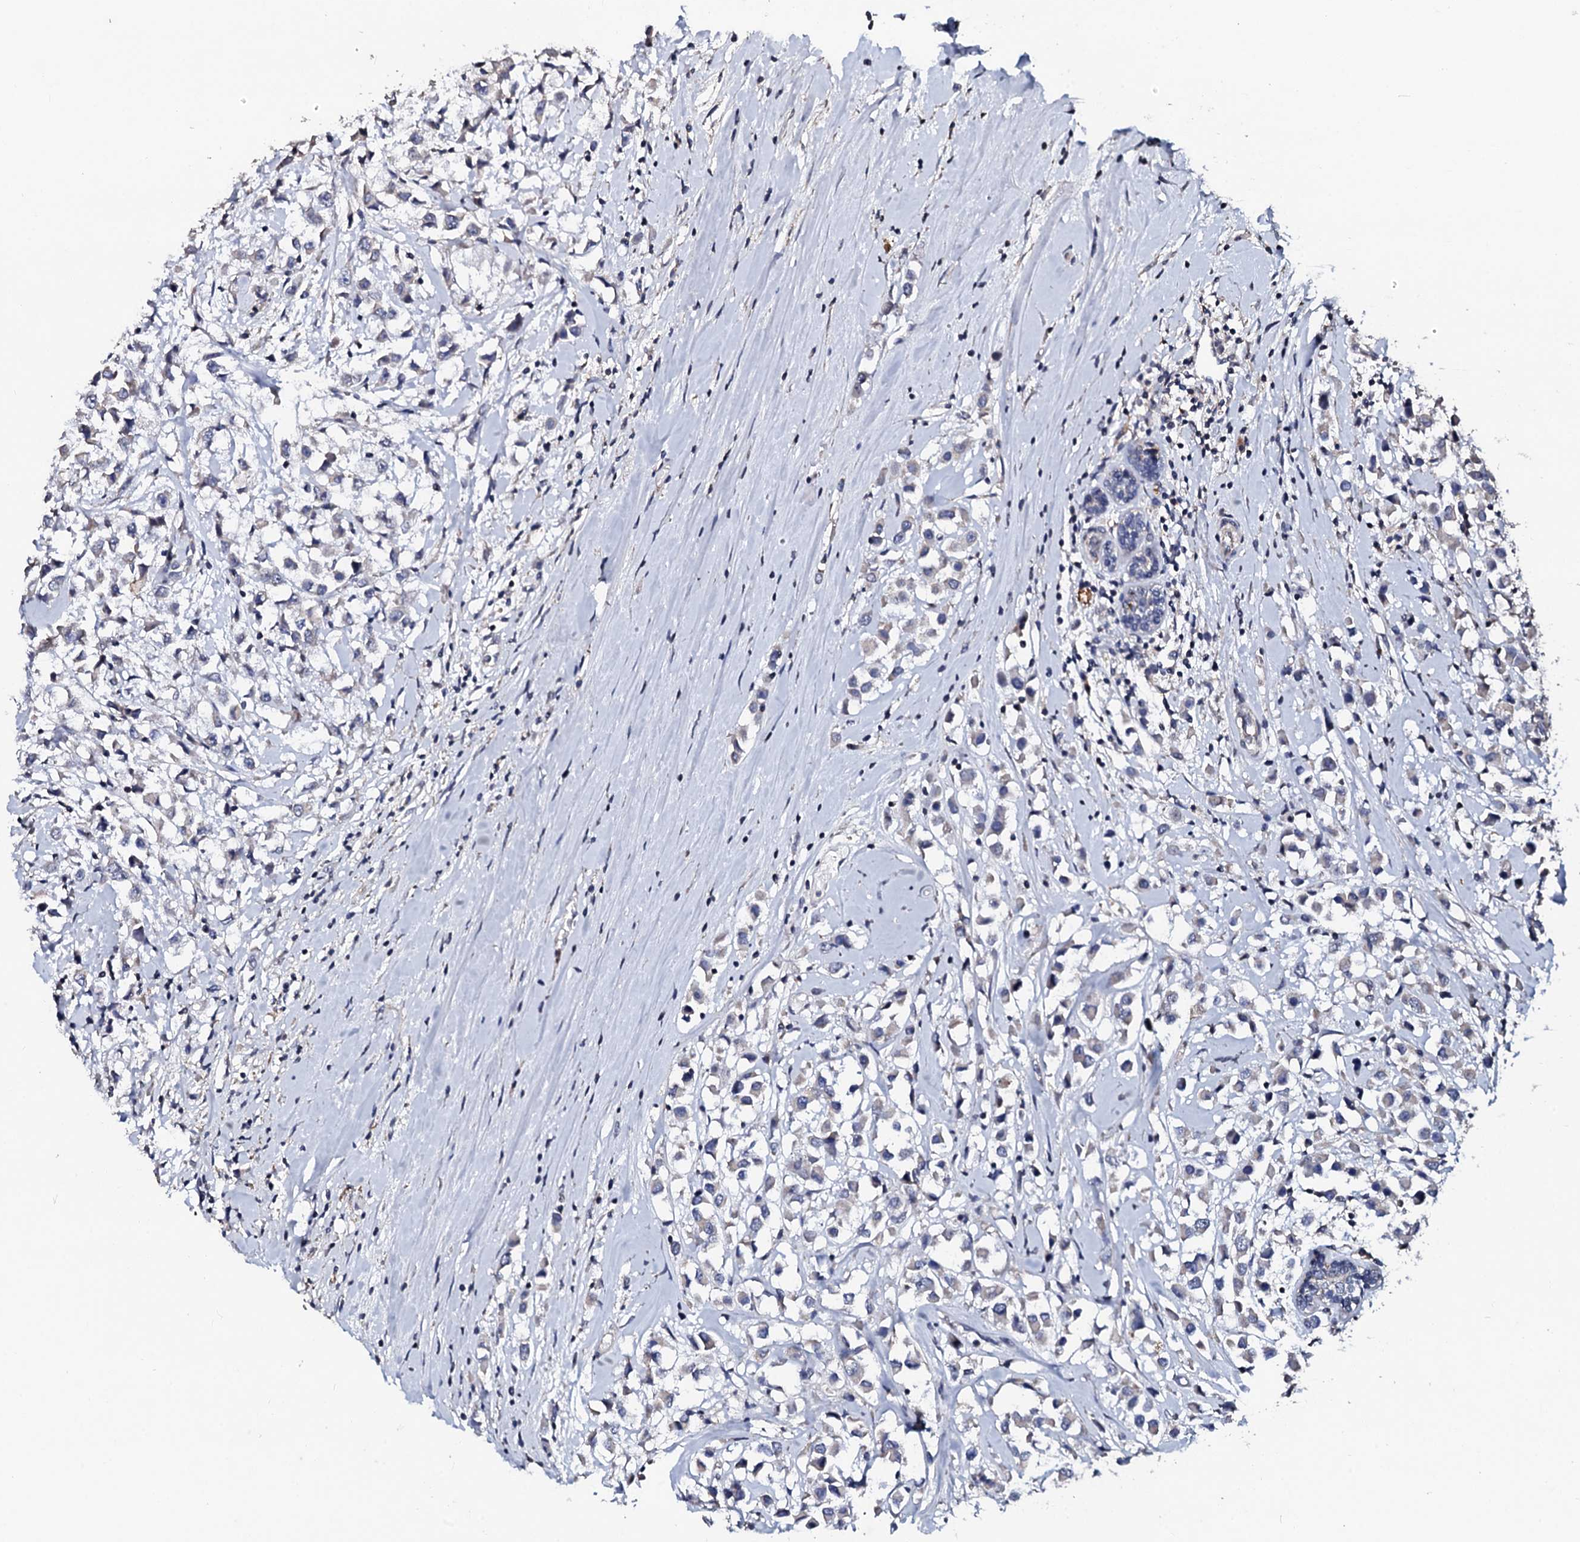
{"staining": {"intensity": "negative", "quantity": "none", "location": "none"}, "tissue": "breast cancer", "cell_type": "Tumor cells", "image_type": "cancer", "snomed": [{"axis": "morphology", "description": "Duct carcinoma"}, {"axis": "topography", "description": "Breast"}], "caption": "This photomicrograph is of breast cancer (infiltrating ductal carcinoma) stained with immunohistochemistry to label a protein in brown with the nuclei are counter-stained blue. There is no staining in tumor cells. (Immunohistochemistry (ihc), brightfield microscopy, high magnification).", "gene": "SLC37A4", "patient": {"sex": "female", "age": 61}}